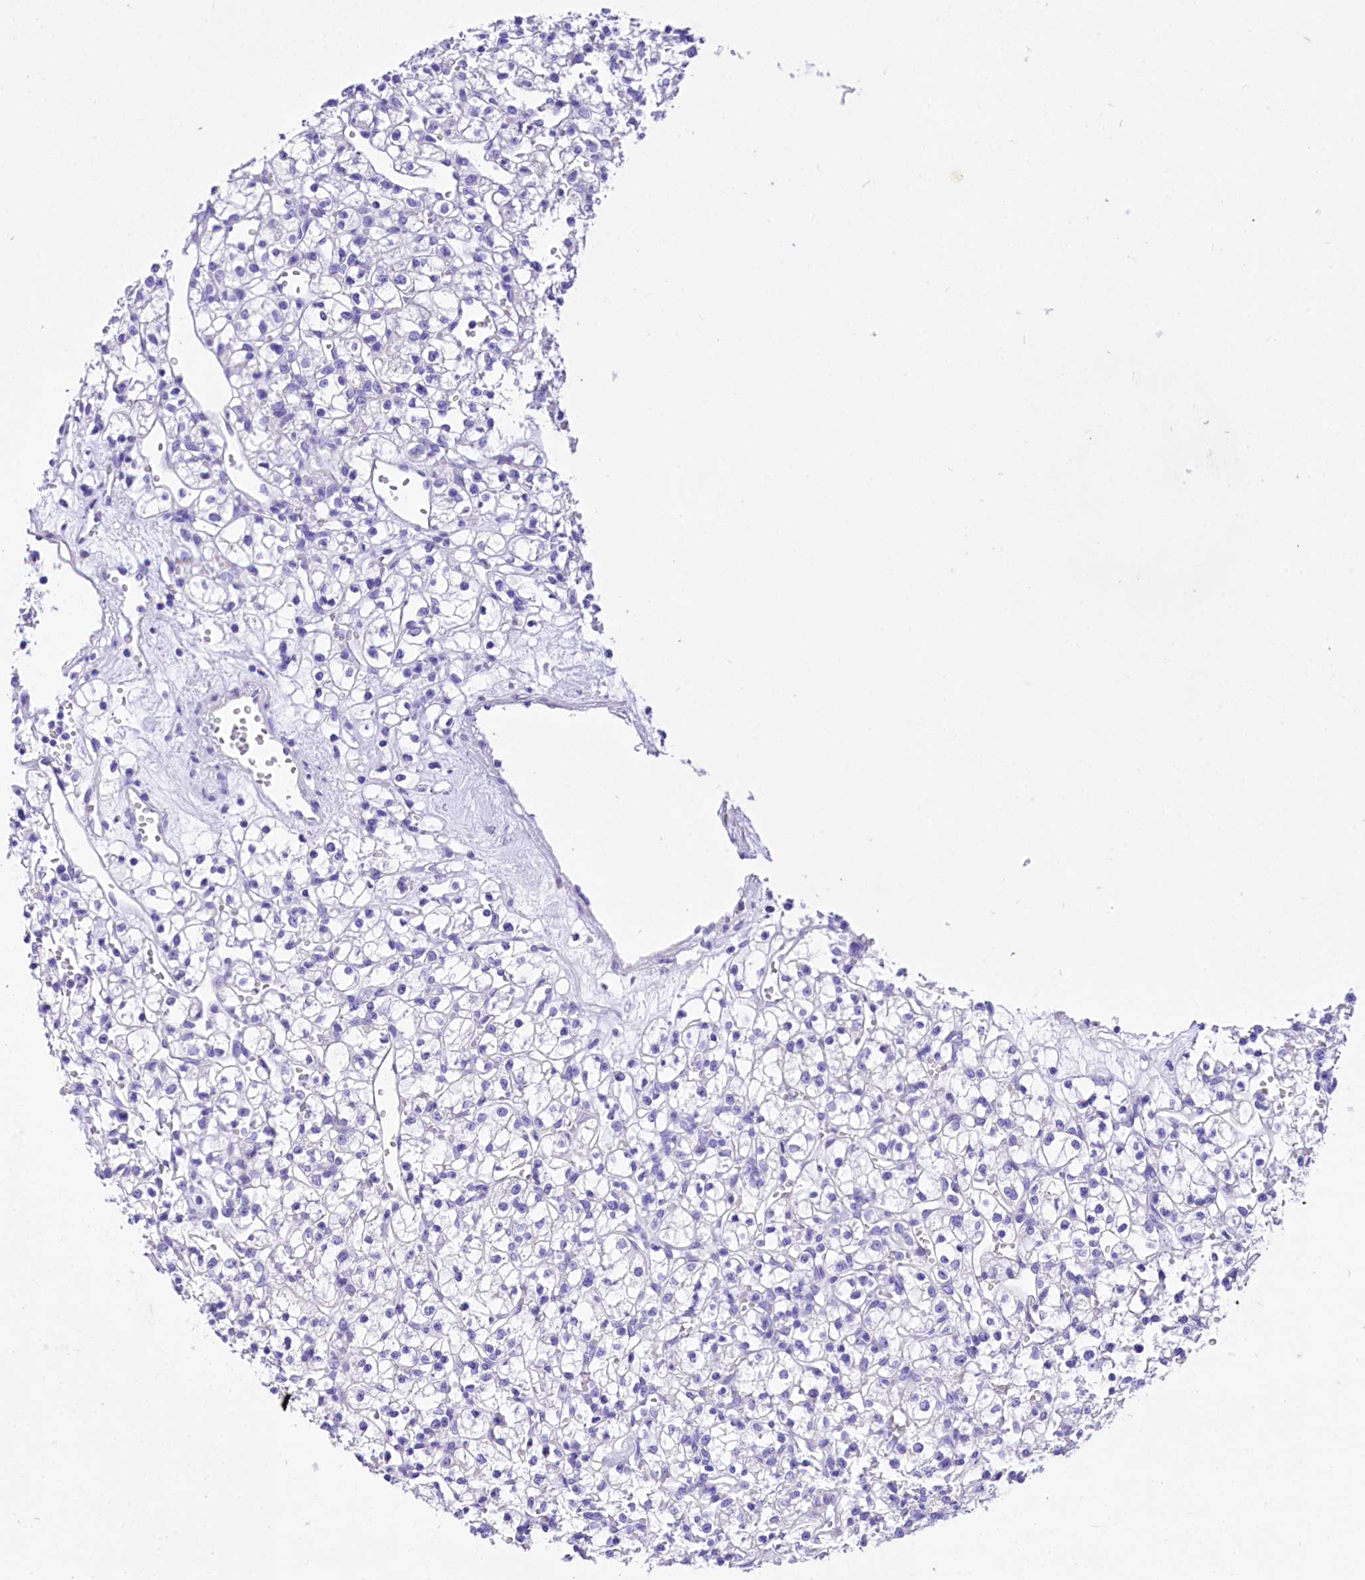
{"staining": {"intensity": "negative", "quantity": "none", "location": "none"}, "tissue": "renal cancer", "cell_type": "Tumor cells", "image_type": "cancer", "snomed": [{"axis": "morphology", "description": "Adenocarcinoma, NOS"}, {"axis": "topography", "description": "Kidney"}], "caption": "Immunohistochemical staining of human renal cancer (adenocarcinoma) exhibits no significant staining in tumor cells.", "gene": "A2ML1", "patient": {"sex": "female", "age": 59}}